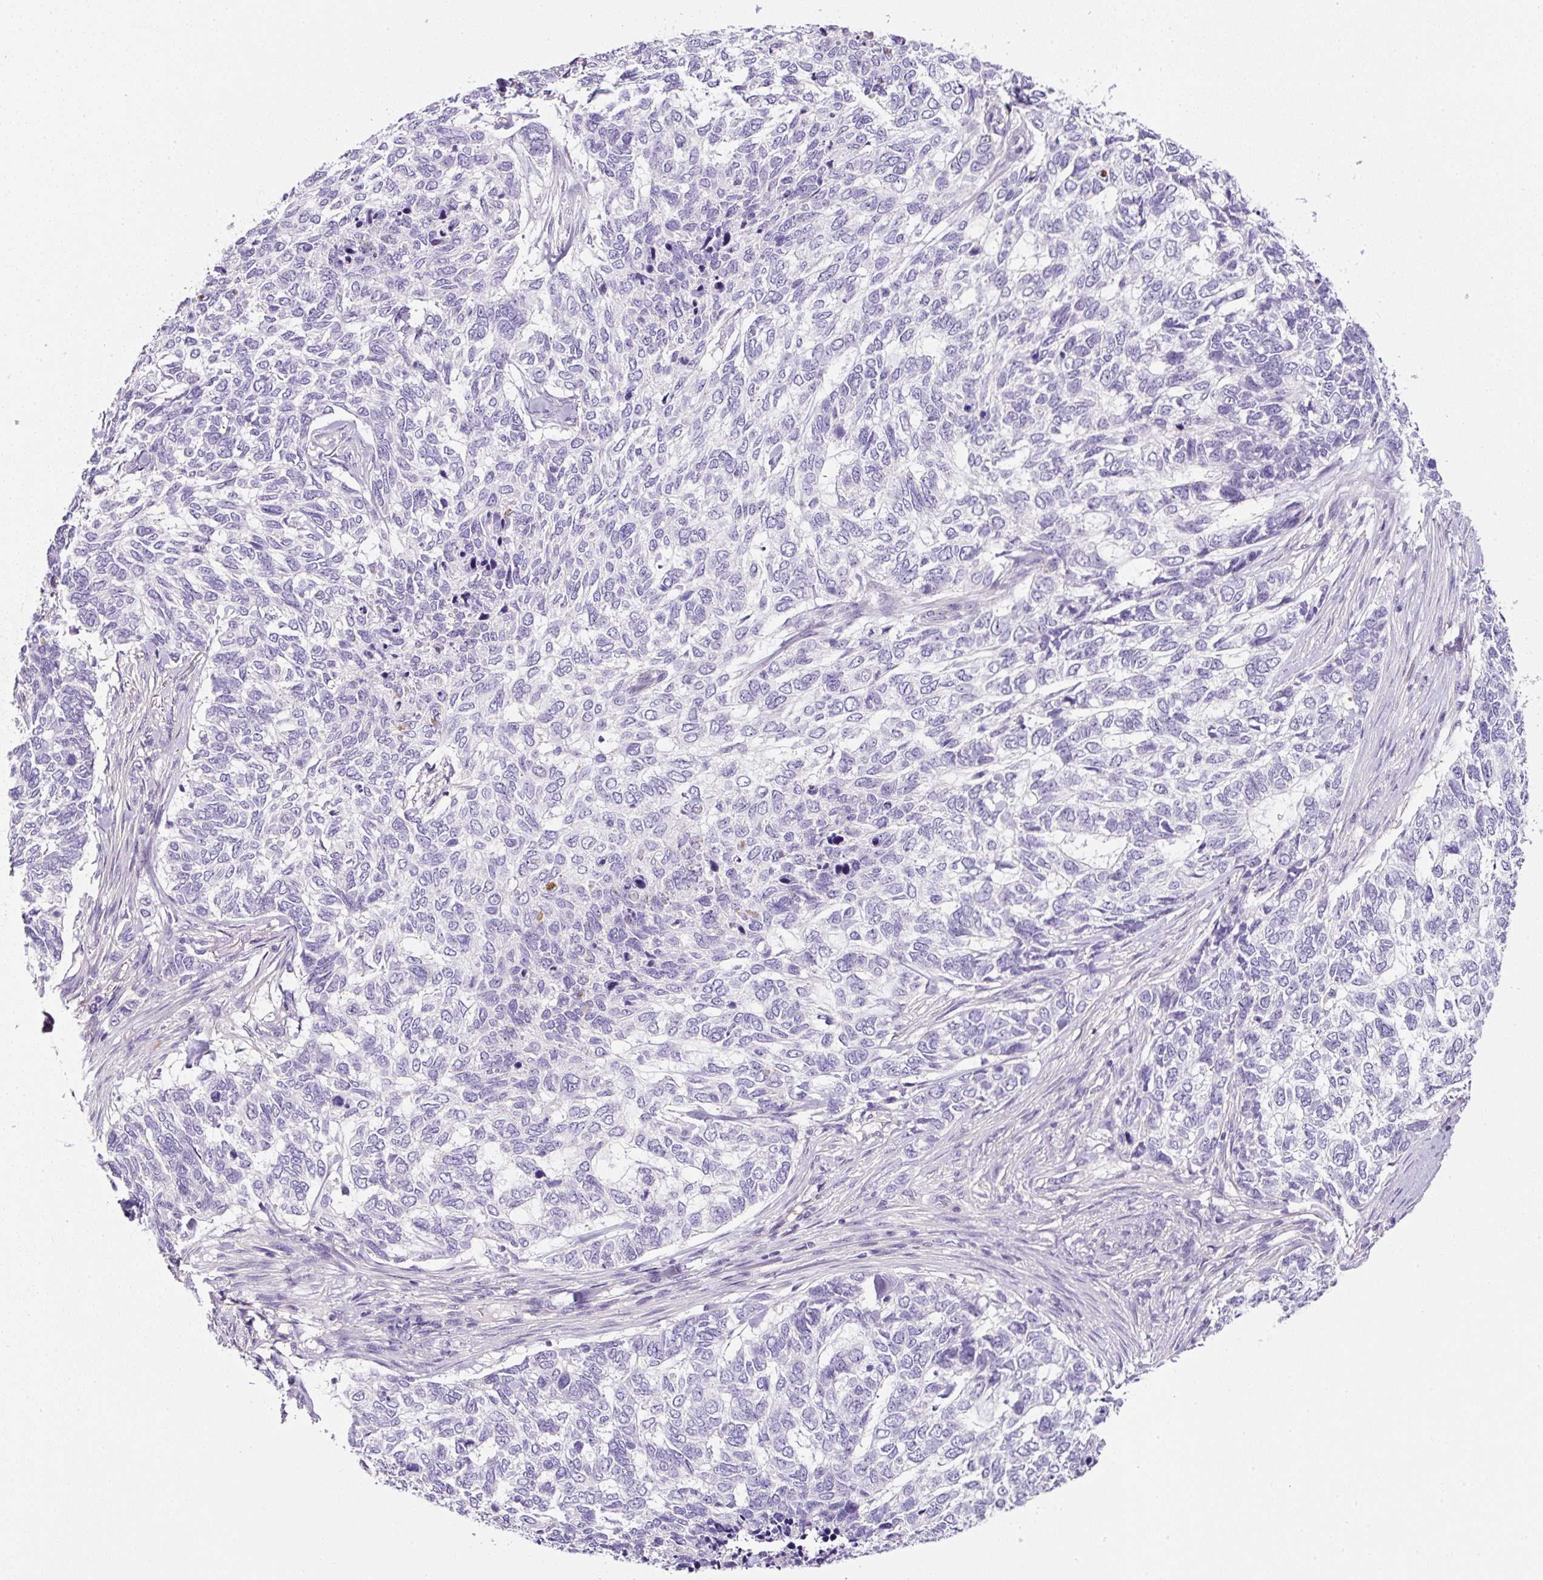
{"staining": {"intensity": "negative", "quantity": "none", "location": "none"}, "tissue": "skin cancer", "cell_type": "Tumor cells", "image_type": "cancer", "snomed": [{"axis": "morphology", "description": "Basal cell carcinoma"}, {"axis": "topography", "description": "Skin"}], "caption": "A high-resolution micrograph shows immunohistochemistry staining of skin cancer, which exhibits no significant staining in tumor cells. (DAB immunohistochemistry with hematoxylin counter stain).", "gene": "OR14A2", "patient": {"sex": "female", "age": 65}}